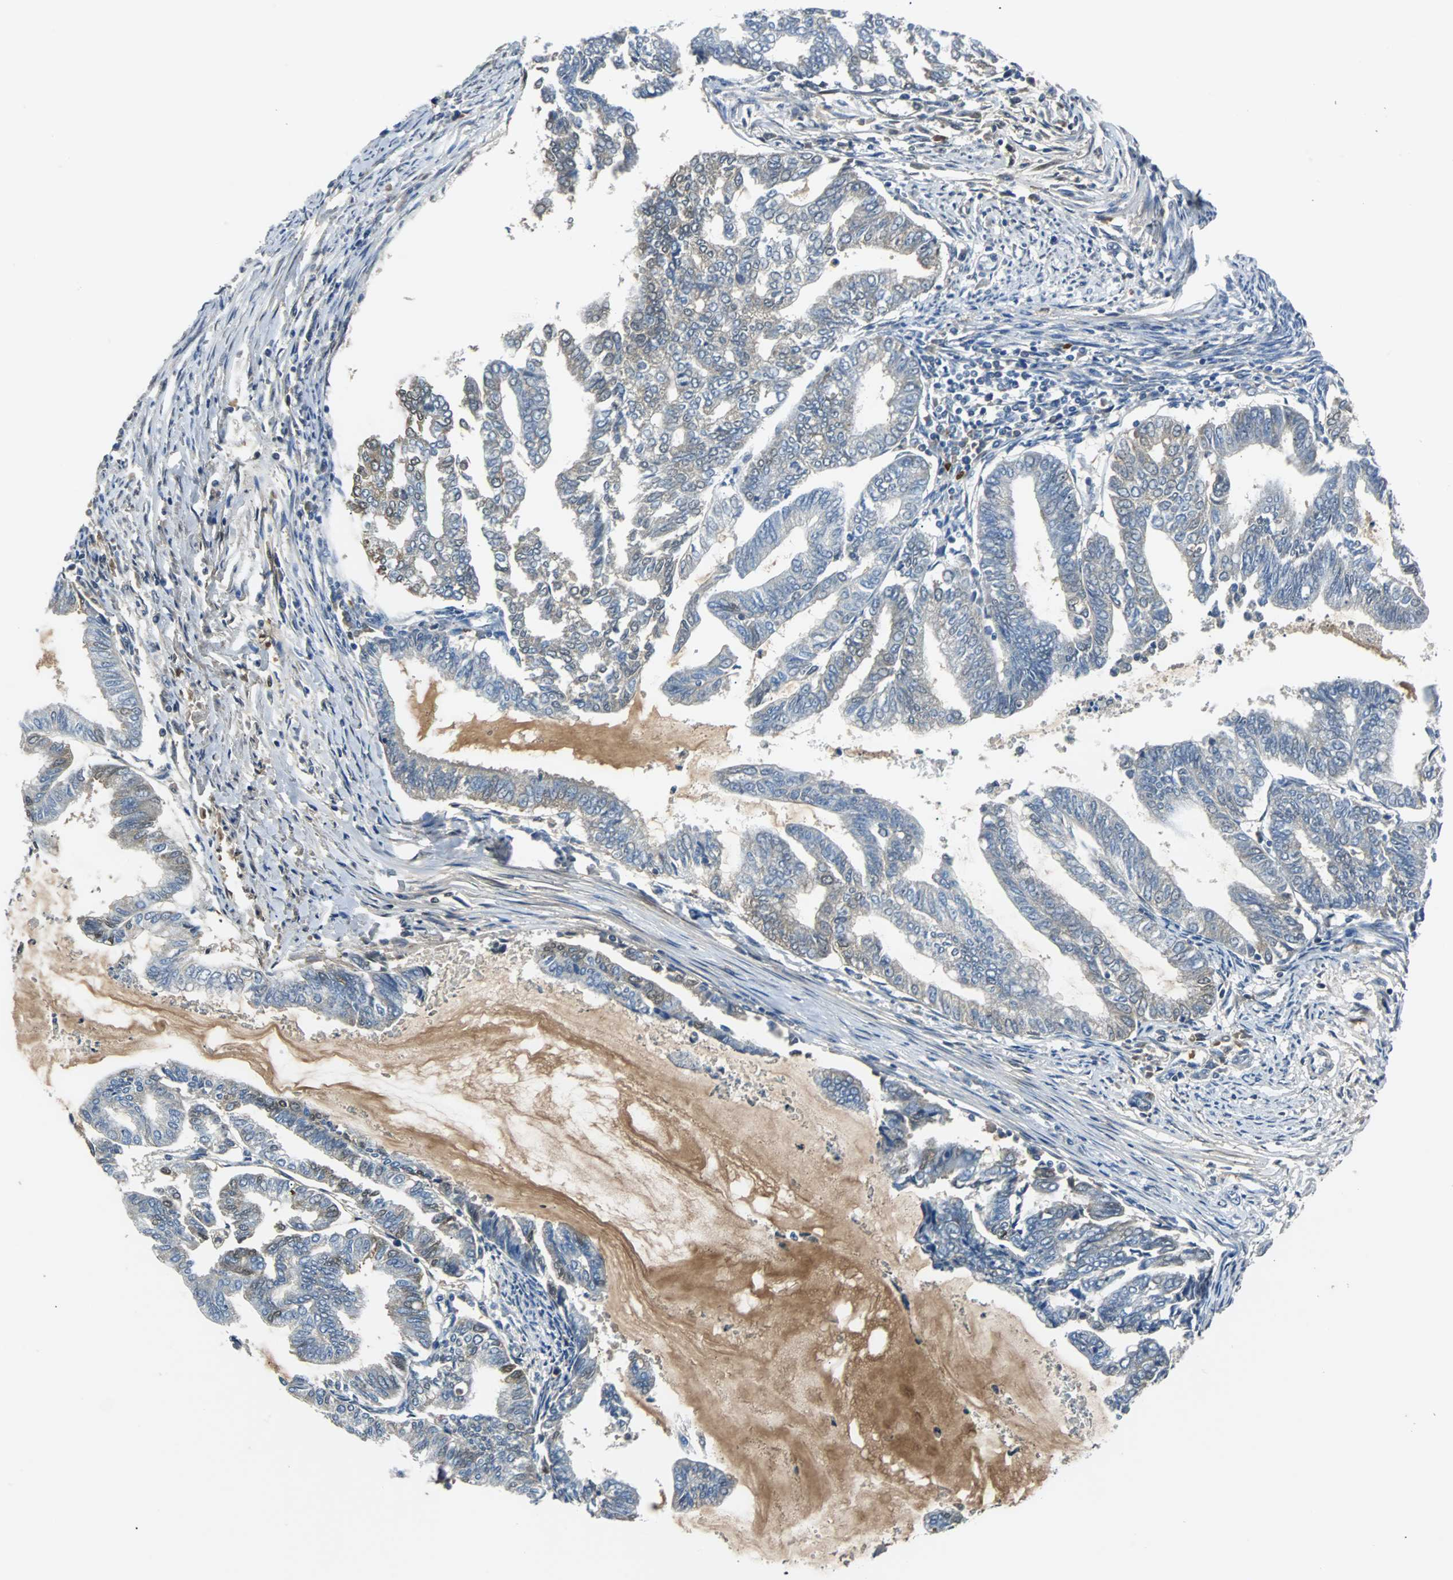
{"staining": {"intensity": "weak", "quantity": "<25%", "location": "nuclear"}, "tissue": "endometrial cancer", "cell_type": "Tumor cells", "image_type": "cancer", "snomed": [{"axis": "morphology", "description": "Adenocarcinoma, NOS"}, {"axis": "topography", "description": "Endometrium"}], "caption": "Micrograph shows no protein positivity in tumor cells of endometrial cancer (adenocarcinoma) tissue.", "gene": "FHL2", "patient": {"sex": "female", "age": 79}}